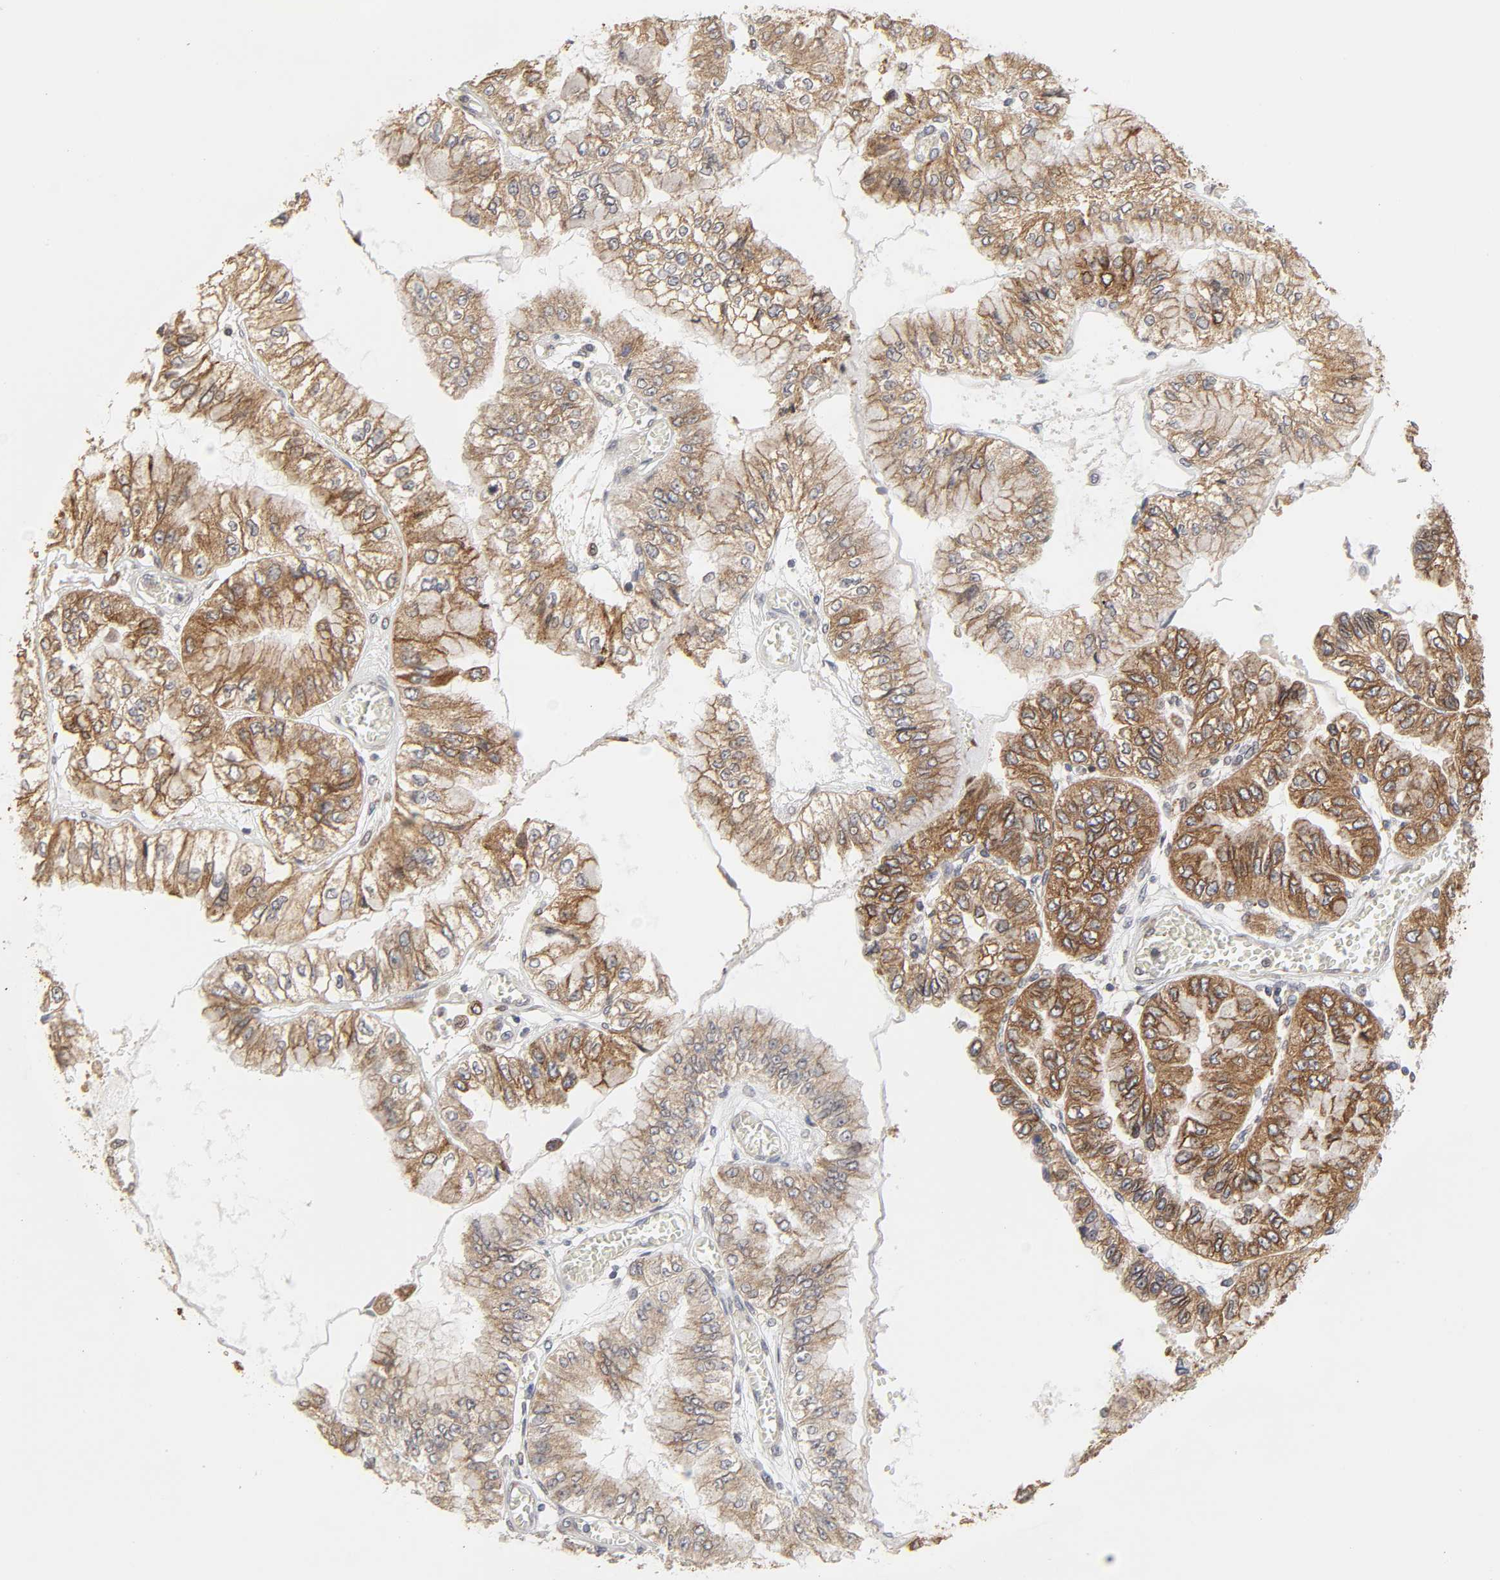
{"staining": {"intensity": "moderate", "quantity": ">75%", "location": "cytoplasmic/membranous"}, "tissue": "liver cancer", "cell_type": "Tumor cells", "image_type": "cancer", "snomed": [{"axis": "morphology", "description": "Cholangiocarcinoma"}, {"axis": "topography", "description": "Liver"}], "caption": "DAB (3,3'-diaminobenzidine) immunohistochemical staining of liver cancer (cholangiocarcinoma) displays moderate cytoplasmic/membranous protein positivity in approximately >75% of tumor cells.", "gene": "POR", "patient": {"sex": "female", "age": 79}}